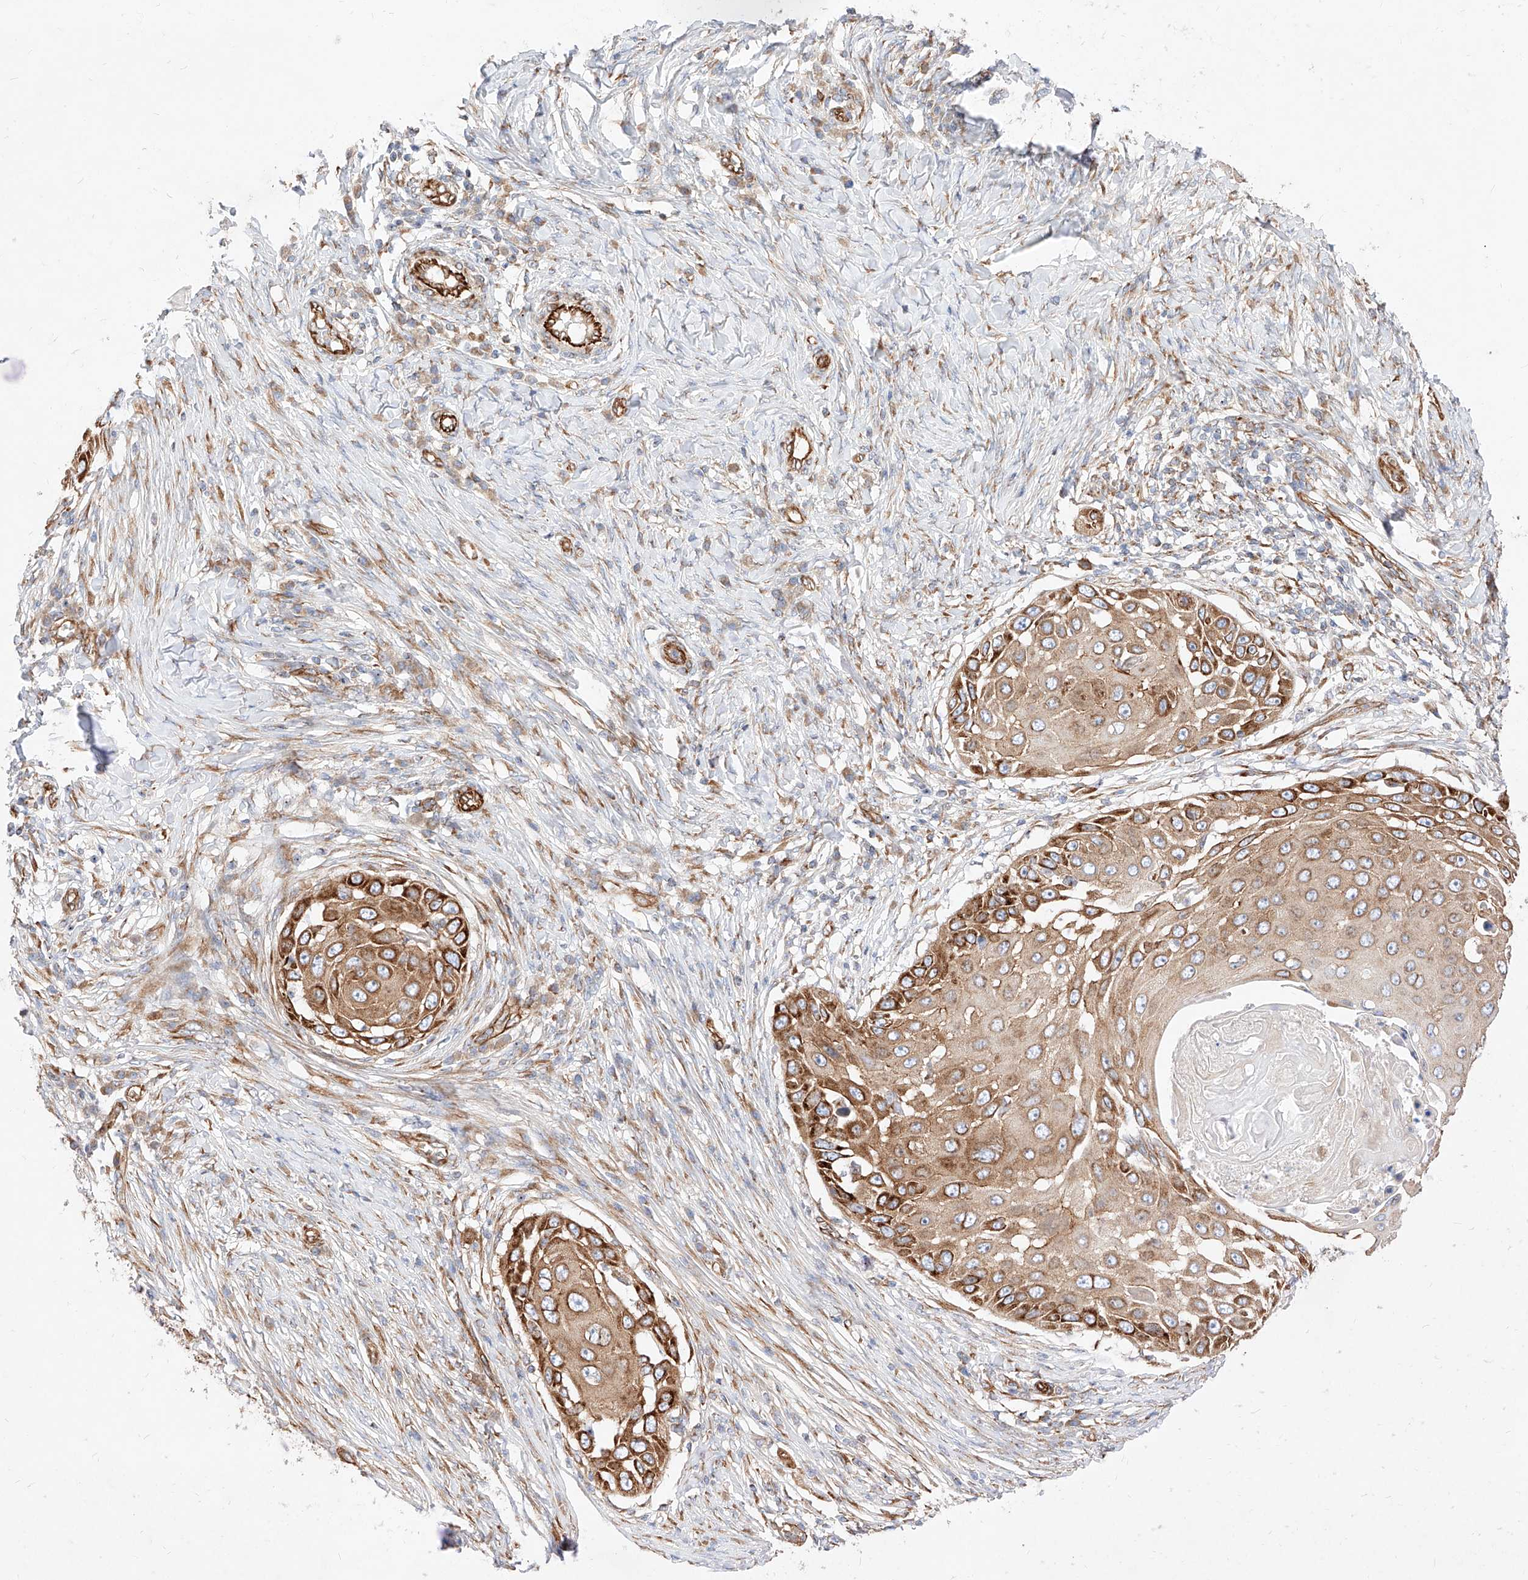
{"staining": {"intensity": "strong", "quantity": ">75%", "location": "cytoplasmic/membranous"}, "tissue": "skin cancer", "cell_type": "Tumor cells", "image_type": "cancer", "snomed": [{"axis": "morphology", "description": "Squamous cell carcinoma, NOS"}, {"axis": "topography", "description": "Skin"}], "caption": "DAB (3,3'-diaminobenzidine) immunohistochemical staining of skin squamous cell carcinoma displays strong cytoplasmic/membranous protein staining in approximately >75% of tumor cells.", "gene": "CSGALNACT2", "patient": {"sex": "female", "age": 44}}